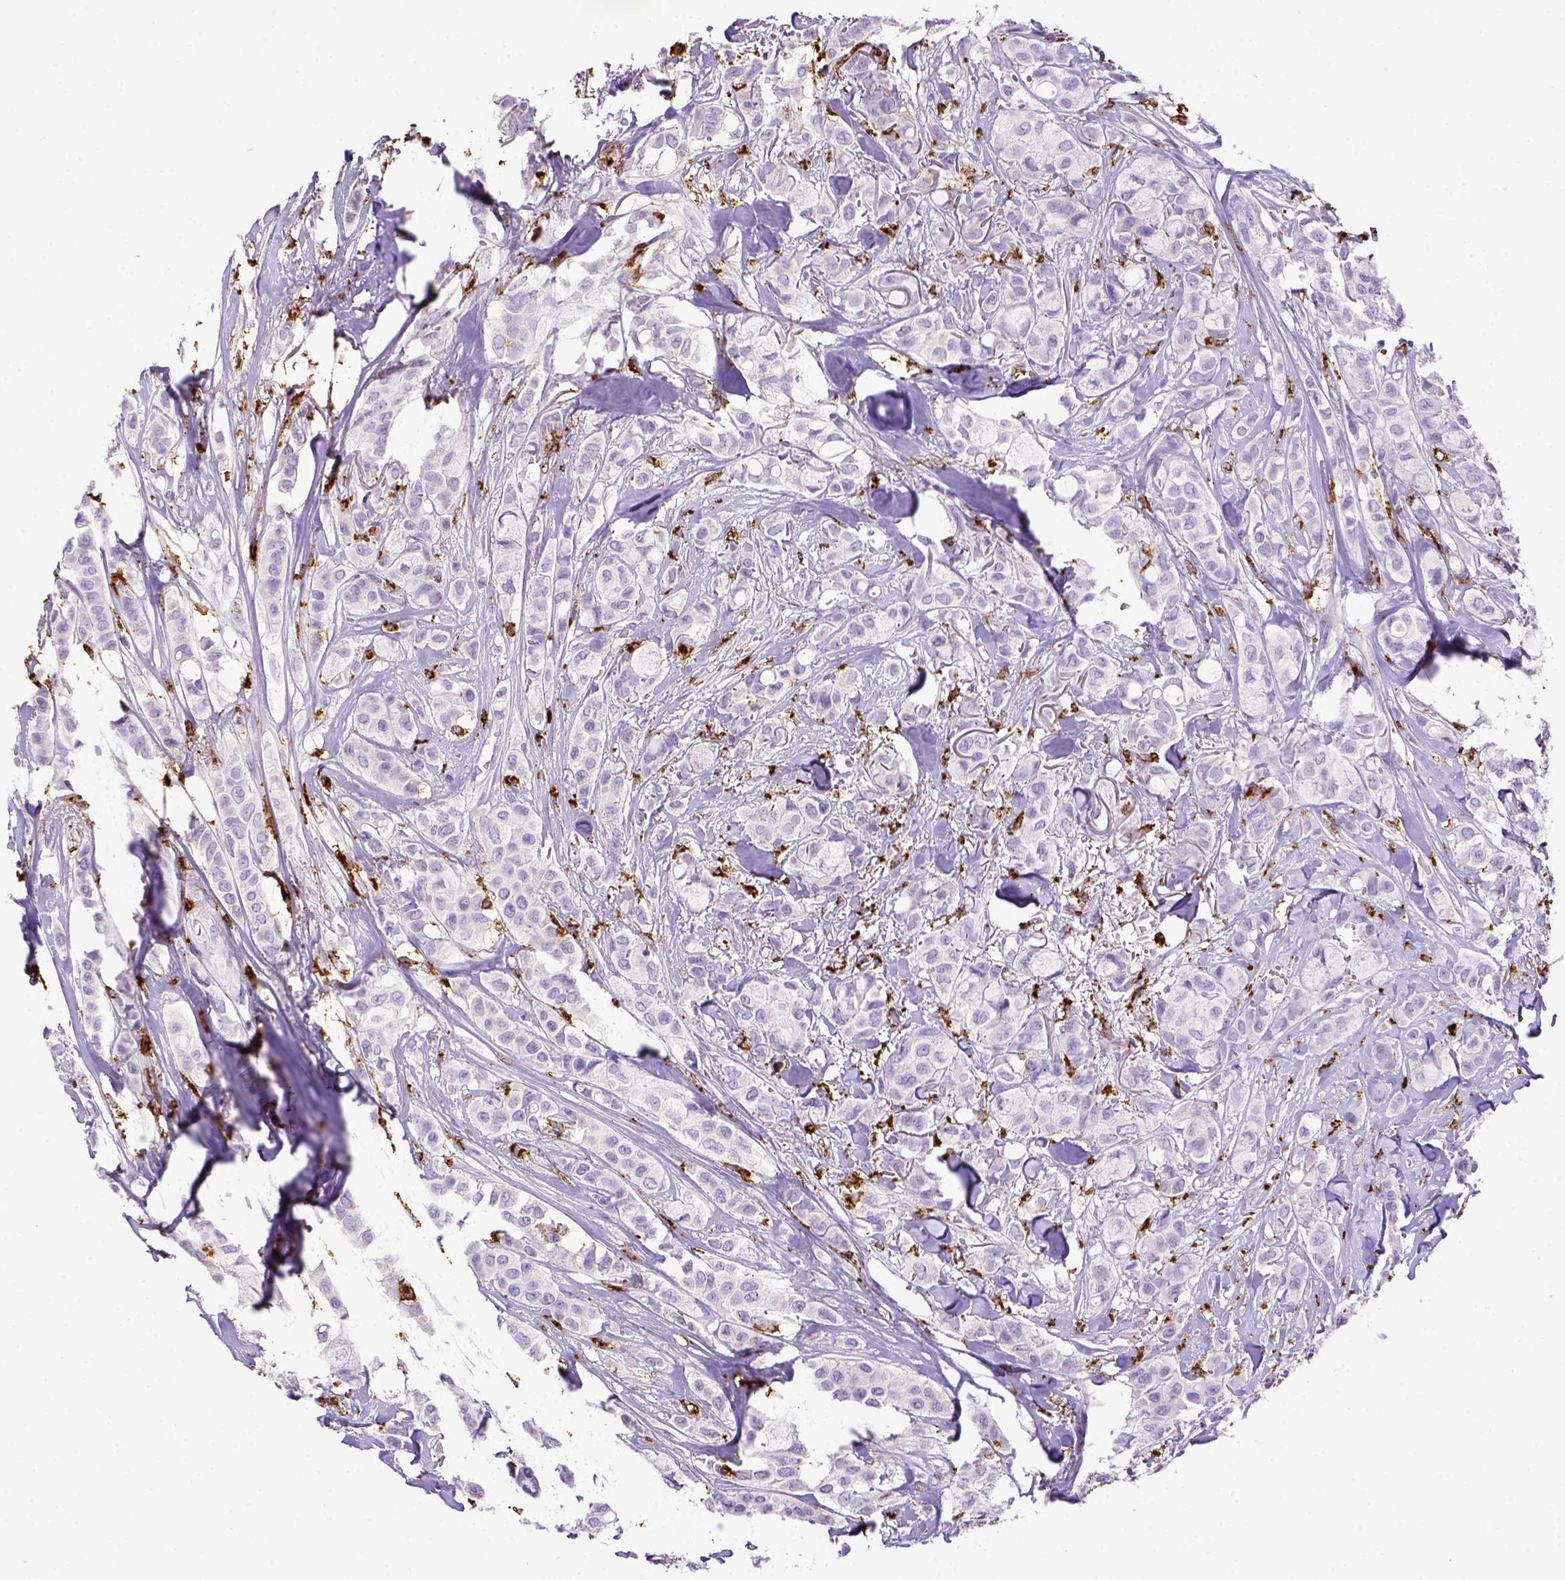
{"staining": {"intensity": "negative", "quantity": "none", "location": "none"}, "tissue": "breast cancer", "cell_type": "Tumor cells", "image_type": "cancer", "snomed": [{"axis": "morphology", "description": "Duct carcinoma"}, {"axis": "topography", "description": "Breast"}], "caption": "DAB immunohistochemical staining of intraductal carcinoma (breast) demonstrates no significant expression in tumor cells.", "gene": "CD68", "patient": {"sex": "female", "age": 85}}